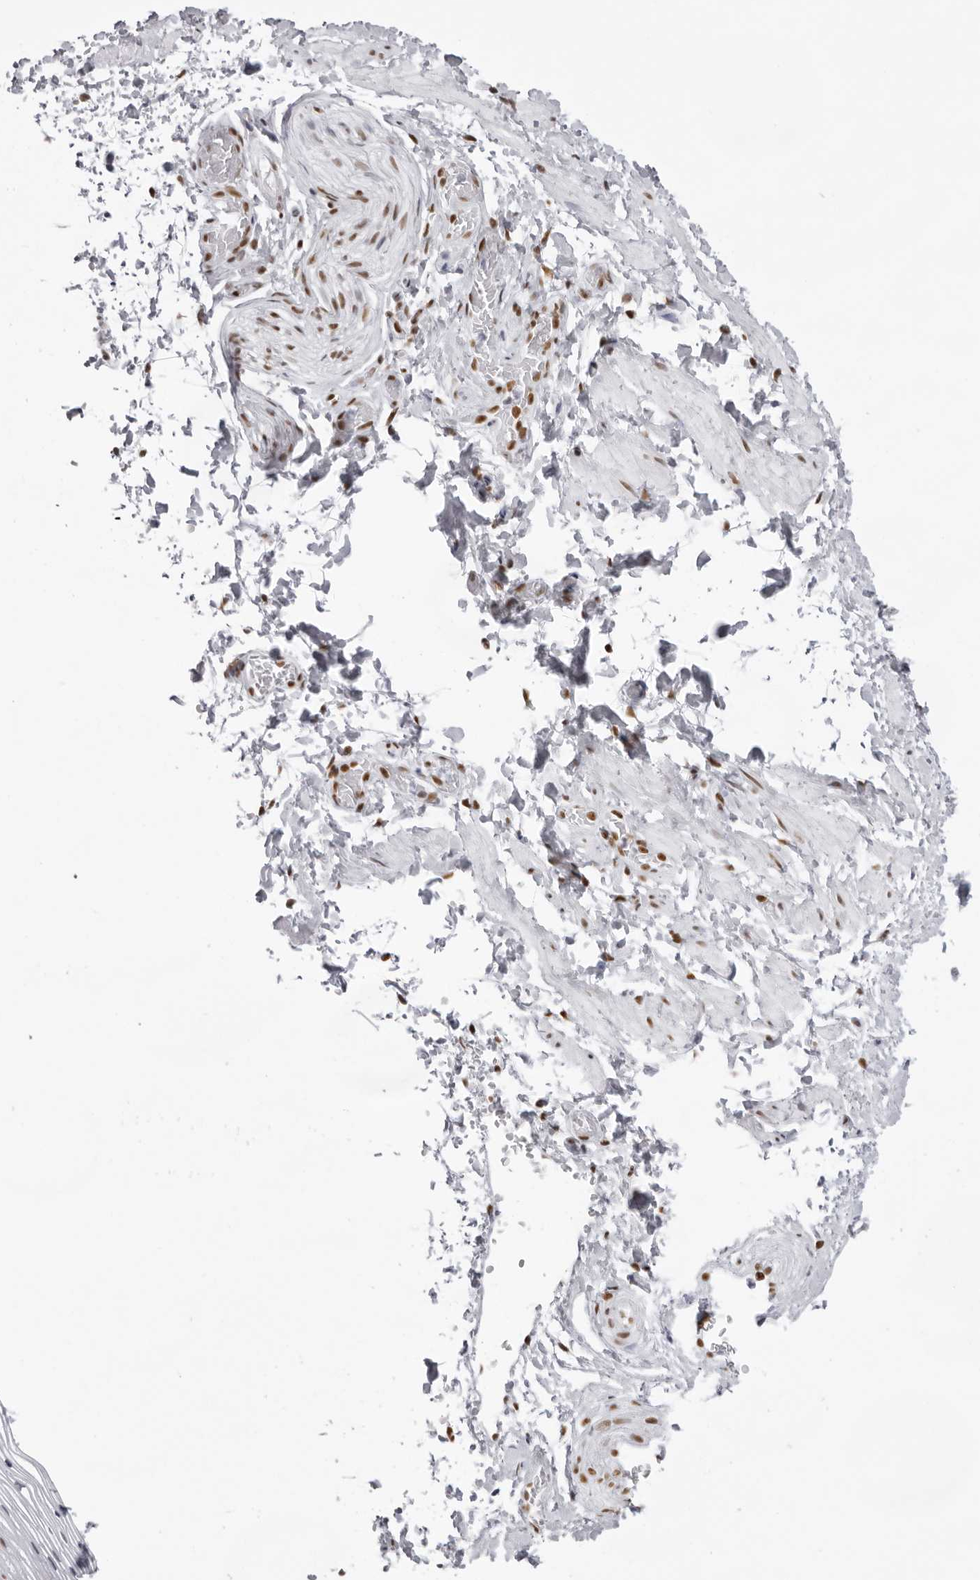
{"staining": {"intensity": "strong", "quantity": "25%-75%", "location": "nuclear"}, "tissue": "vagina", "cell_type": "Squamous epithelial cells", "image_type": "normal", "snomed": [{"axis": "morphology", "description": "Normal tissue, NOS"}, {"axis": "topography", "description": "Vagina"}], "caption": "Brown immunohistochemical staining in normal vagina exhibits strong nuclear staining in about 25%-75% of squamous epithelial cells.", "gene": "IRF2BP2", "patient": {"sex": "female", "age": 32}}